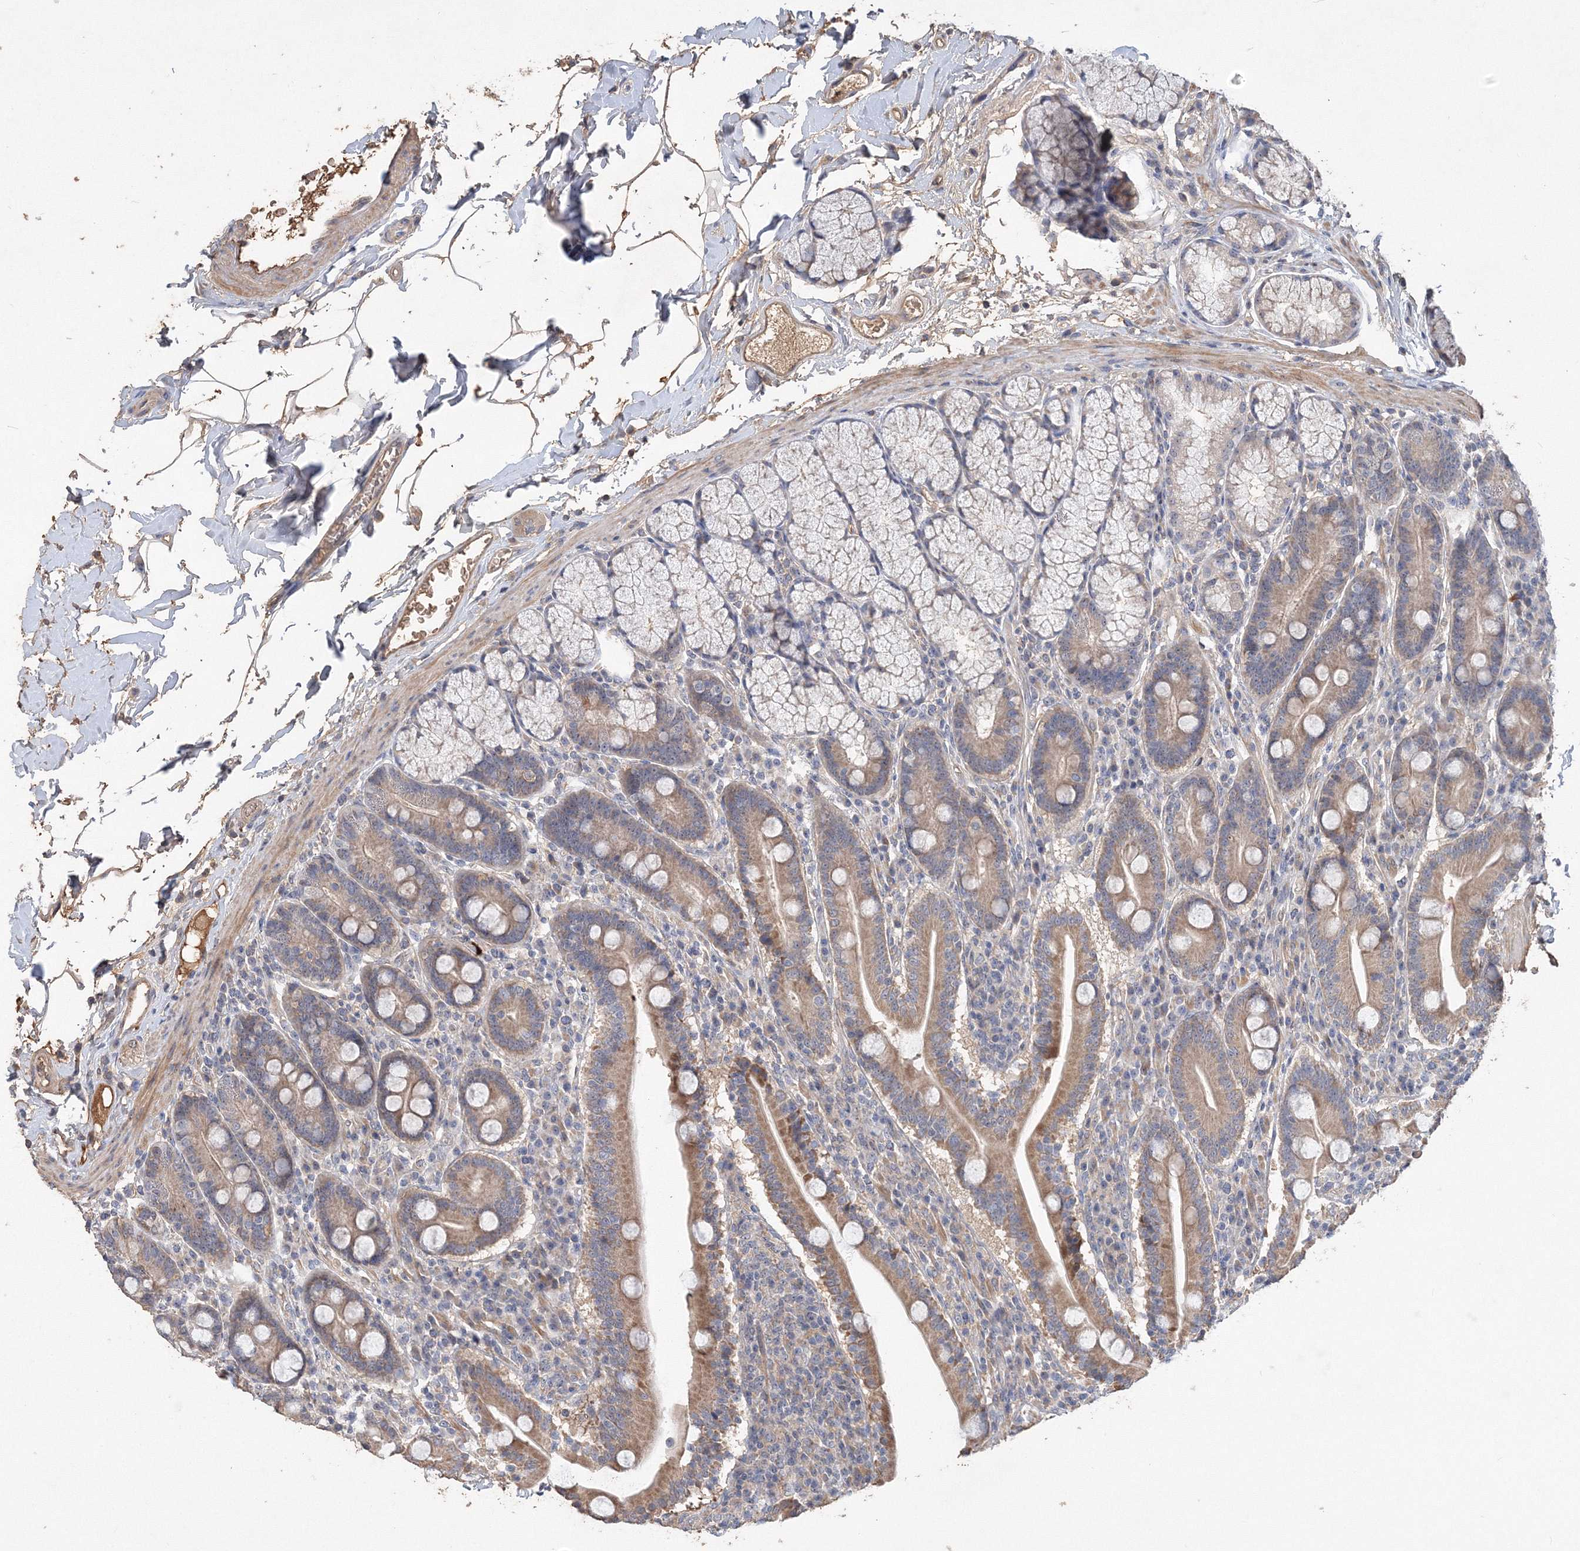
{"staining": {"intensity": "moderate", "quantity": ">75%", "location": "cytoplasmic/membranous"}, "tissue": "duodenum", "cell_type": "Glandular cells", "image_type": "normal", "snomed": [{"axis": "morphology", "description": "Normal tissue, NOS"}, {"axis": "topography", "description": "Duodenum"}], "caption": "IHC staining of normal duodenum, which shows medium levels of moderate cytoplasmic/membranous positivity in approximately >75% of glandular cells indicating moderate cytoplasmic/membranous protein expression. The staining was performed using DAB (3,3'-diaminobenzidine) (brown) for protein detection and nuclei were counterstained in hematoxylin (blue).", "gene": "GRINA", "patient": {"sex": "male", "age": 35}}